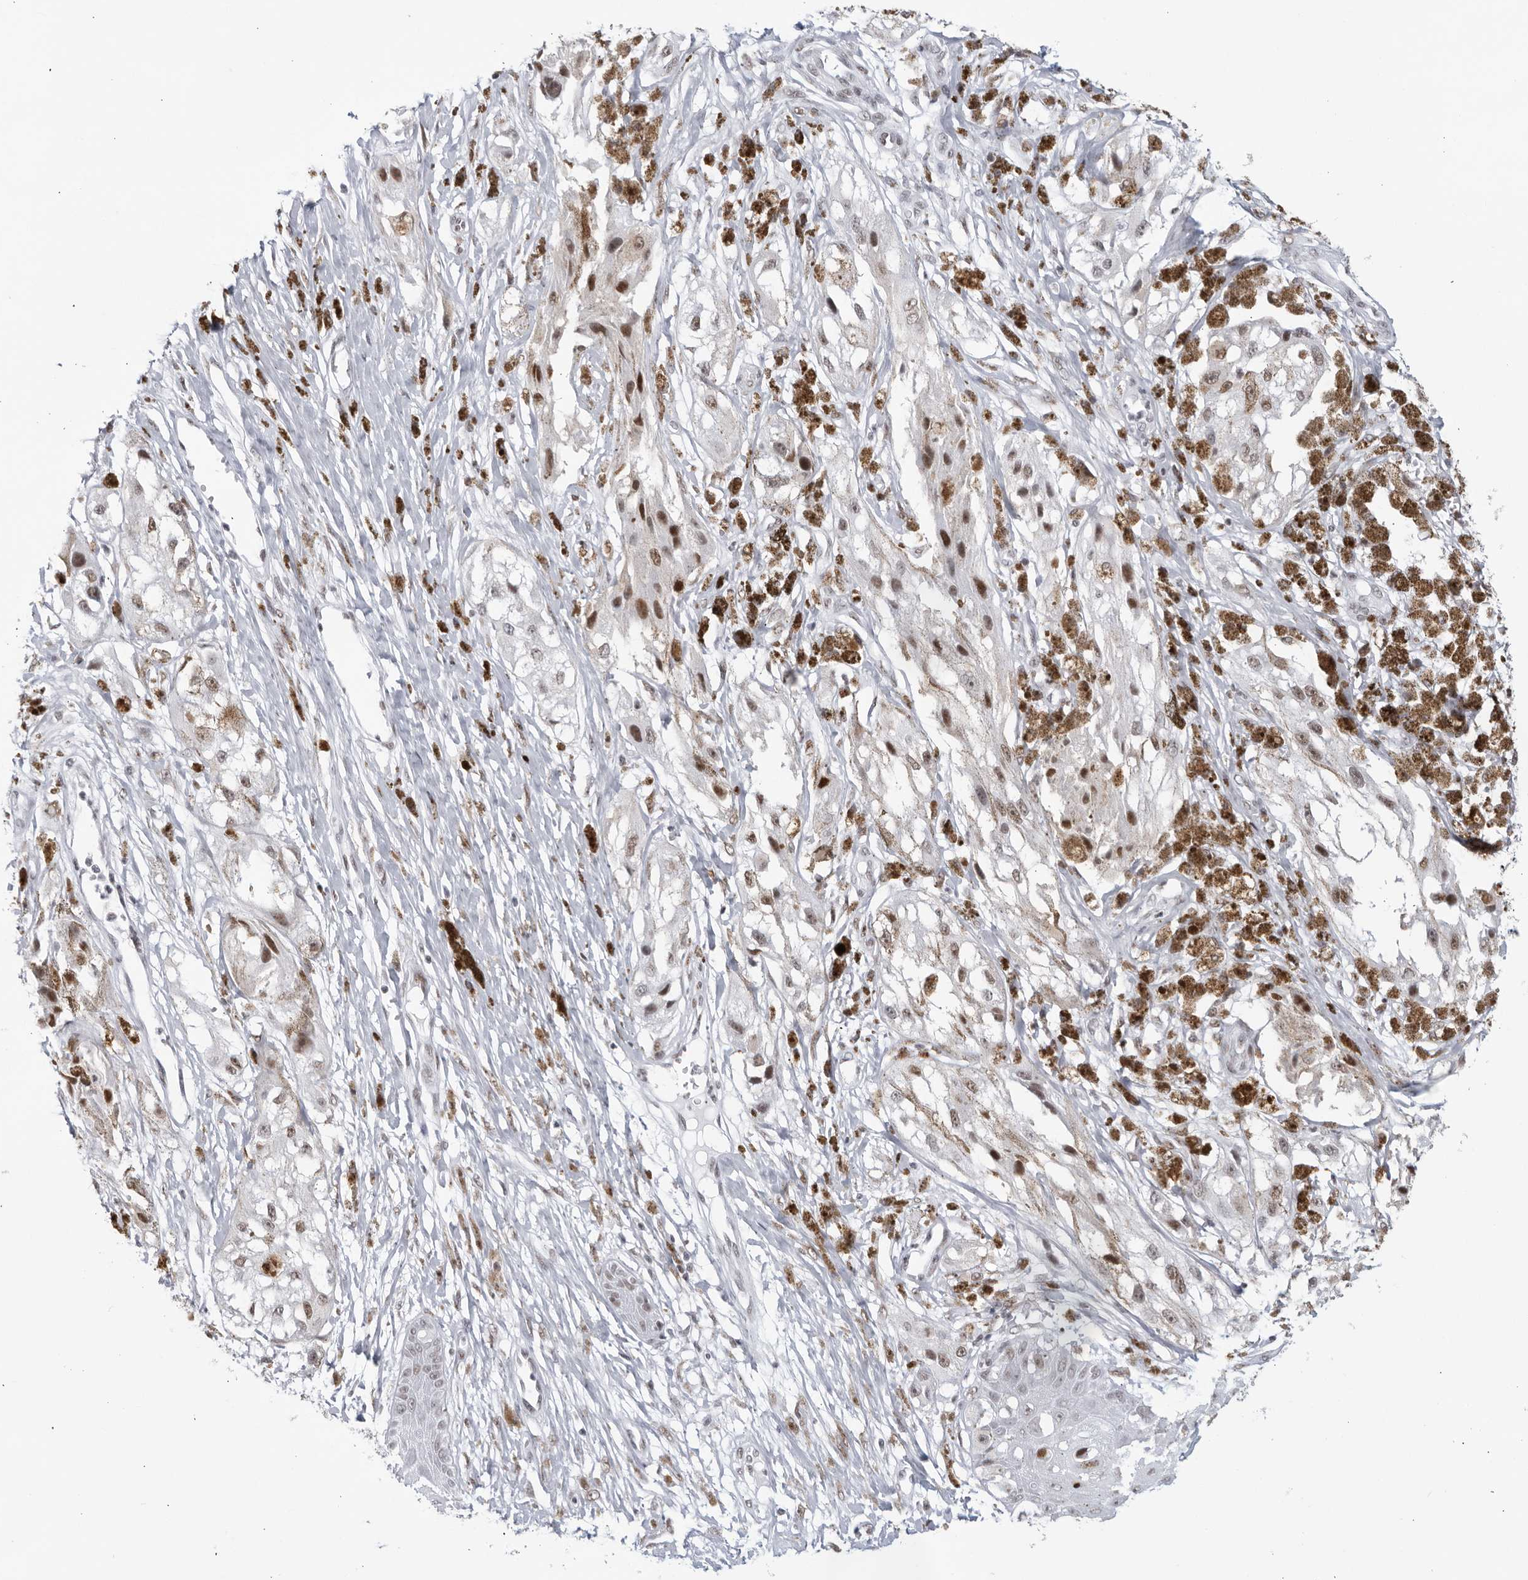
{"staining": {"intensity": "moderate", "quantity": "<25%", "location": "nuclear"}, "tissue": "melanoma", "cell_type": "Tumor cells", "image_type": "cancer", "snomed": [{"axis": "morphology", "description": "Malignant melanoma, NOS"}, {"axis": "topography", "description": "Skin"}], "caption": "A micrograph of malignant melanoma stained for a protein demonstrates moderate nuclear brown staining in tumor cells. (IHC, brightfield microscopy, high magnification).", "gene": "HP1BP3", "patient": {"sex": "male", "age": 88}}